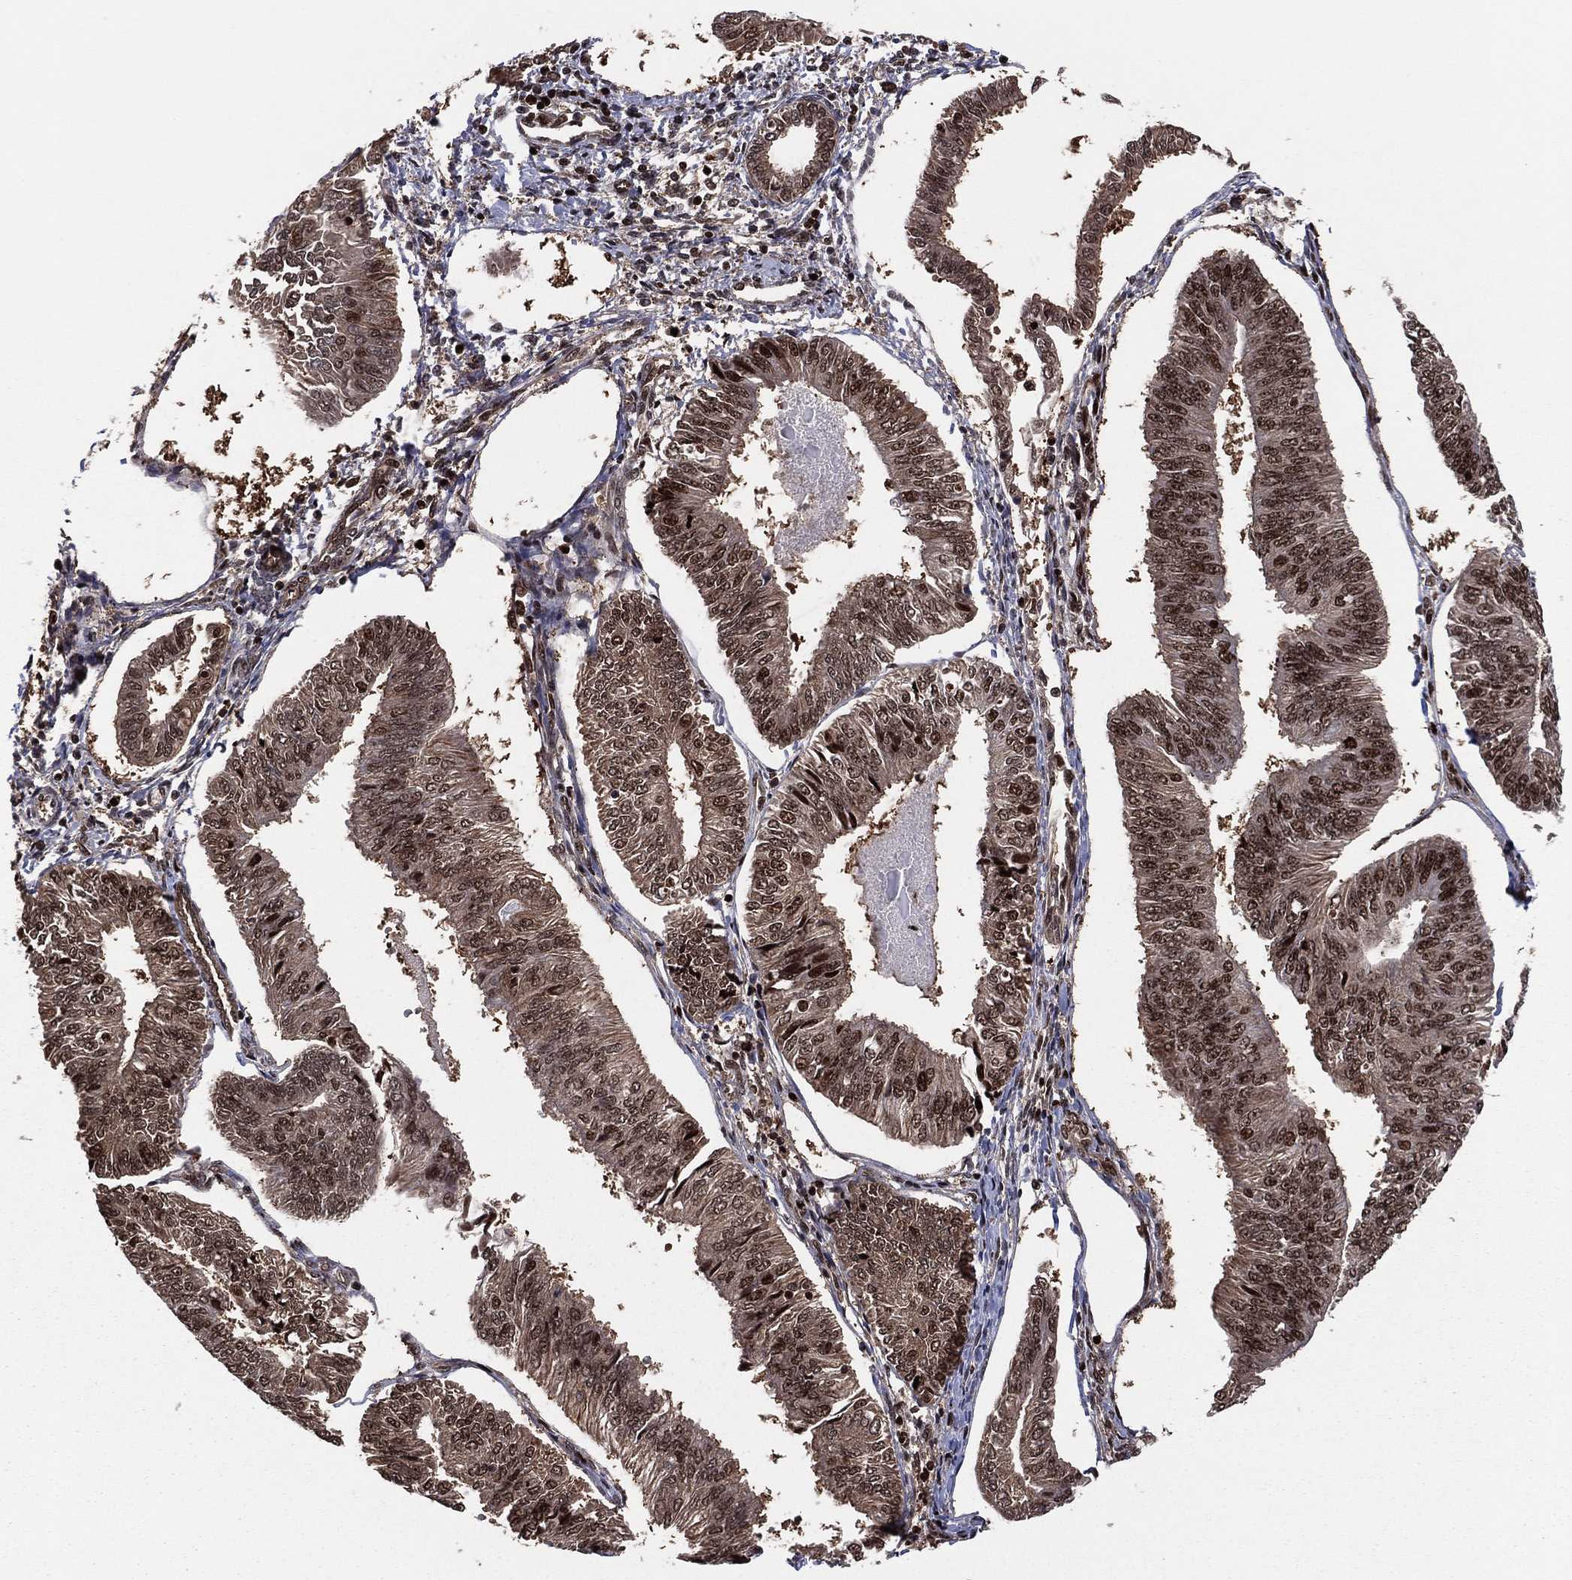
{"staining": {"intensity": "moderate", "quantity": ">75%", "location": "cytoplasmic/membranous,nuclear"}, "tissue": "endometrial cancer", "cell_type": "Tumor cells", "image_type": "cancer", "snomed": [{"axis": "morphology", "description": "Adenocarcinoma, NOS"}, {"axis": "topography", "description": "Endometrium"}], "caption": "This histopathology image demonstrates endometrial cancer stained with immunohistochemistry to label a protein in brown. The cytoplasmic/membranous and nuclear of tumor cells show moderate positivity for the protein. Nuclei are counter-stained blue.", "gene": "PSMA1", "patient": {"sex": "female", "age": 58}}